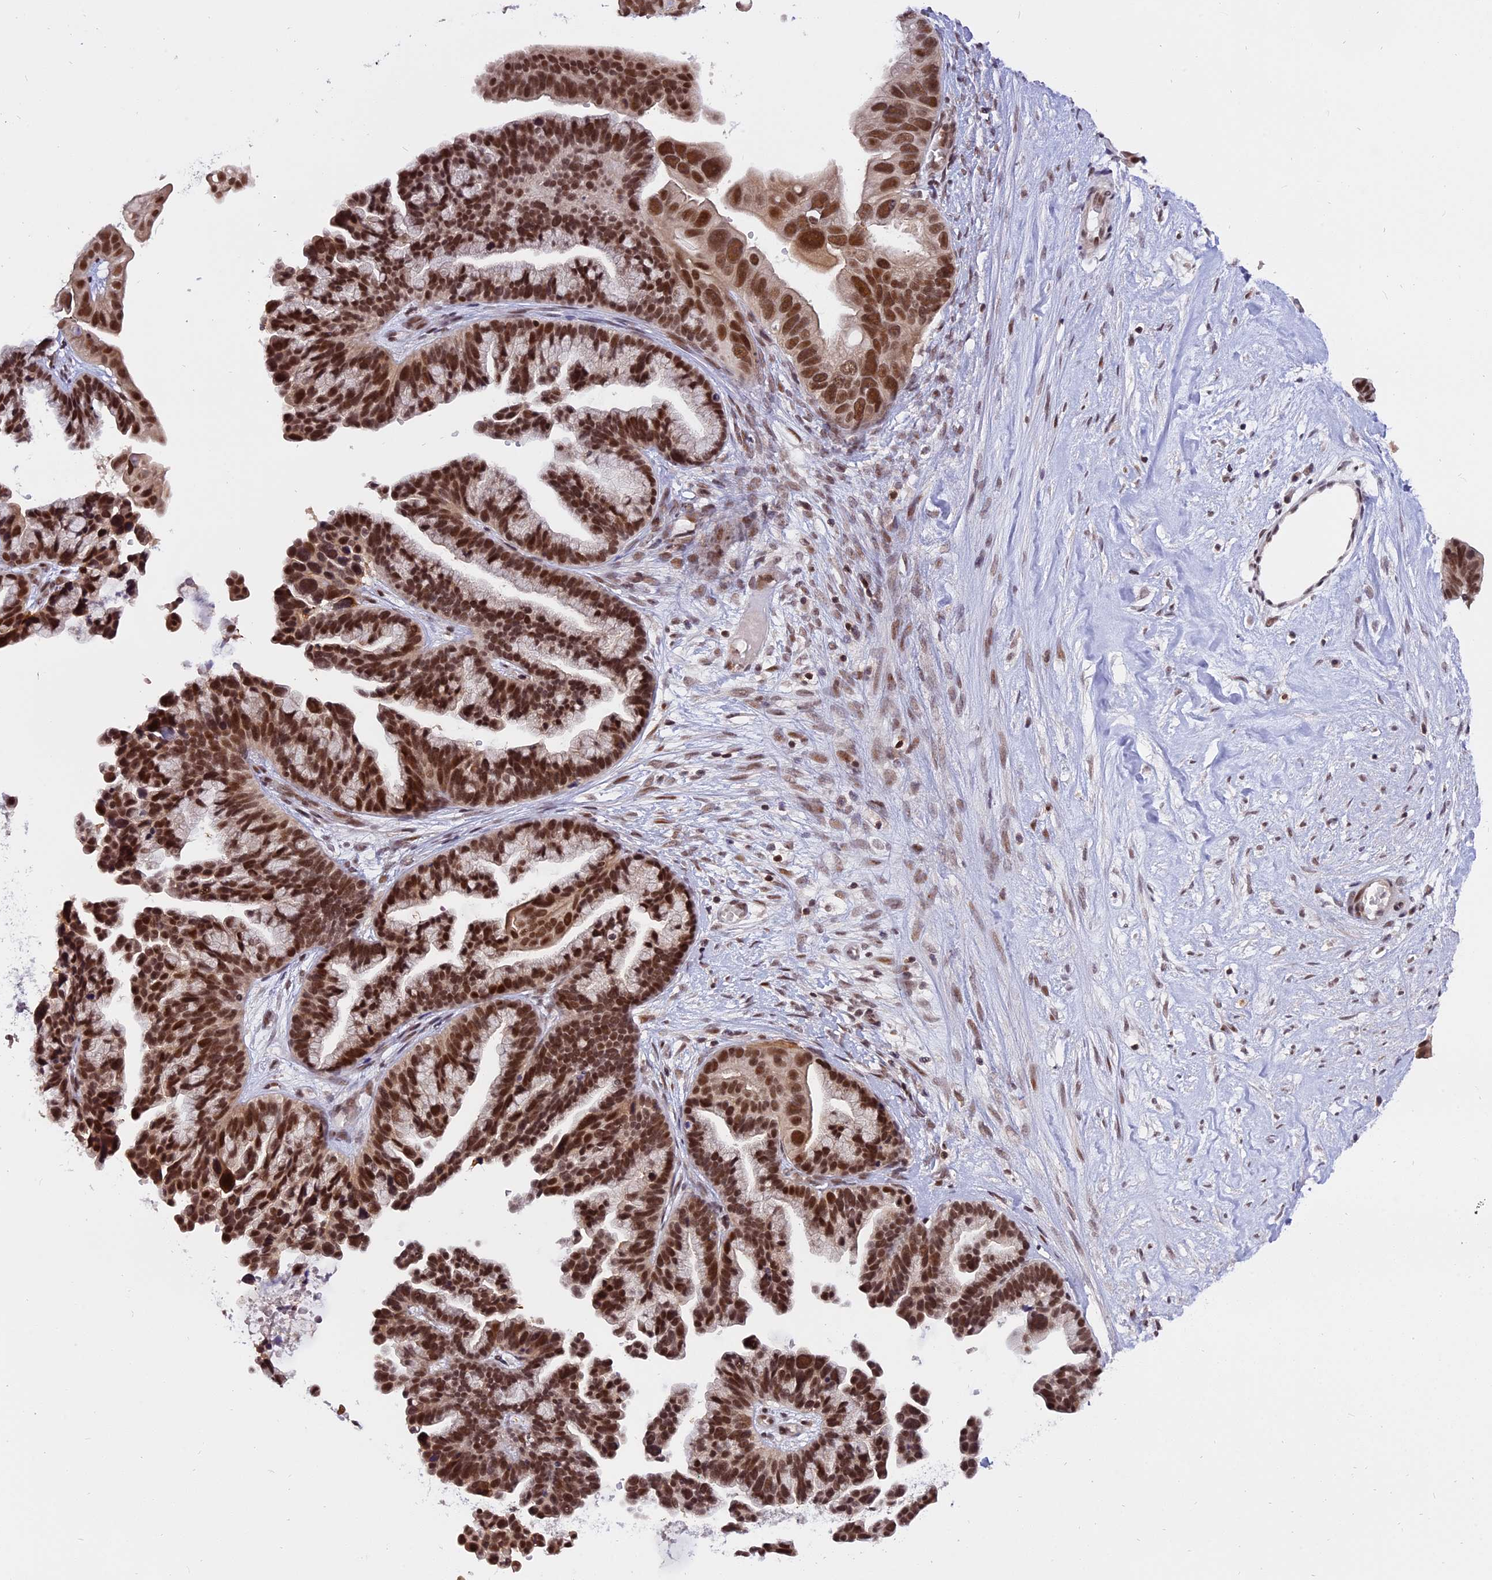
{"staining": {"intensity": "strong", "quantity": ">75%", "location": "nuclear"}, "tissue": "ovarian cancer", "cell_type": "Tumor cells", "image_type": "cancer", "snomed": [{"axis": "morphology", "description": "Cystadenocarcinoma, serous, NOS"}, {"axis": "topography", "description": "Ovary"}], "caption": "IHC of human ovarian serous cystadenocarcinoma exhibits high levels of strong nuclear expression in about >75% of tumor cells.", "gene": "TADA3", "patient": {"sex": "female", "age": 56}}